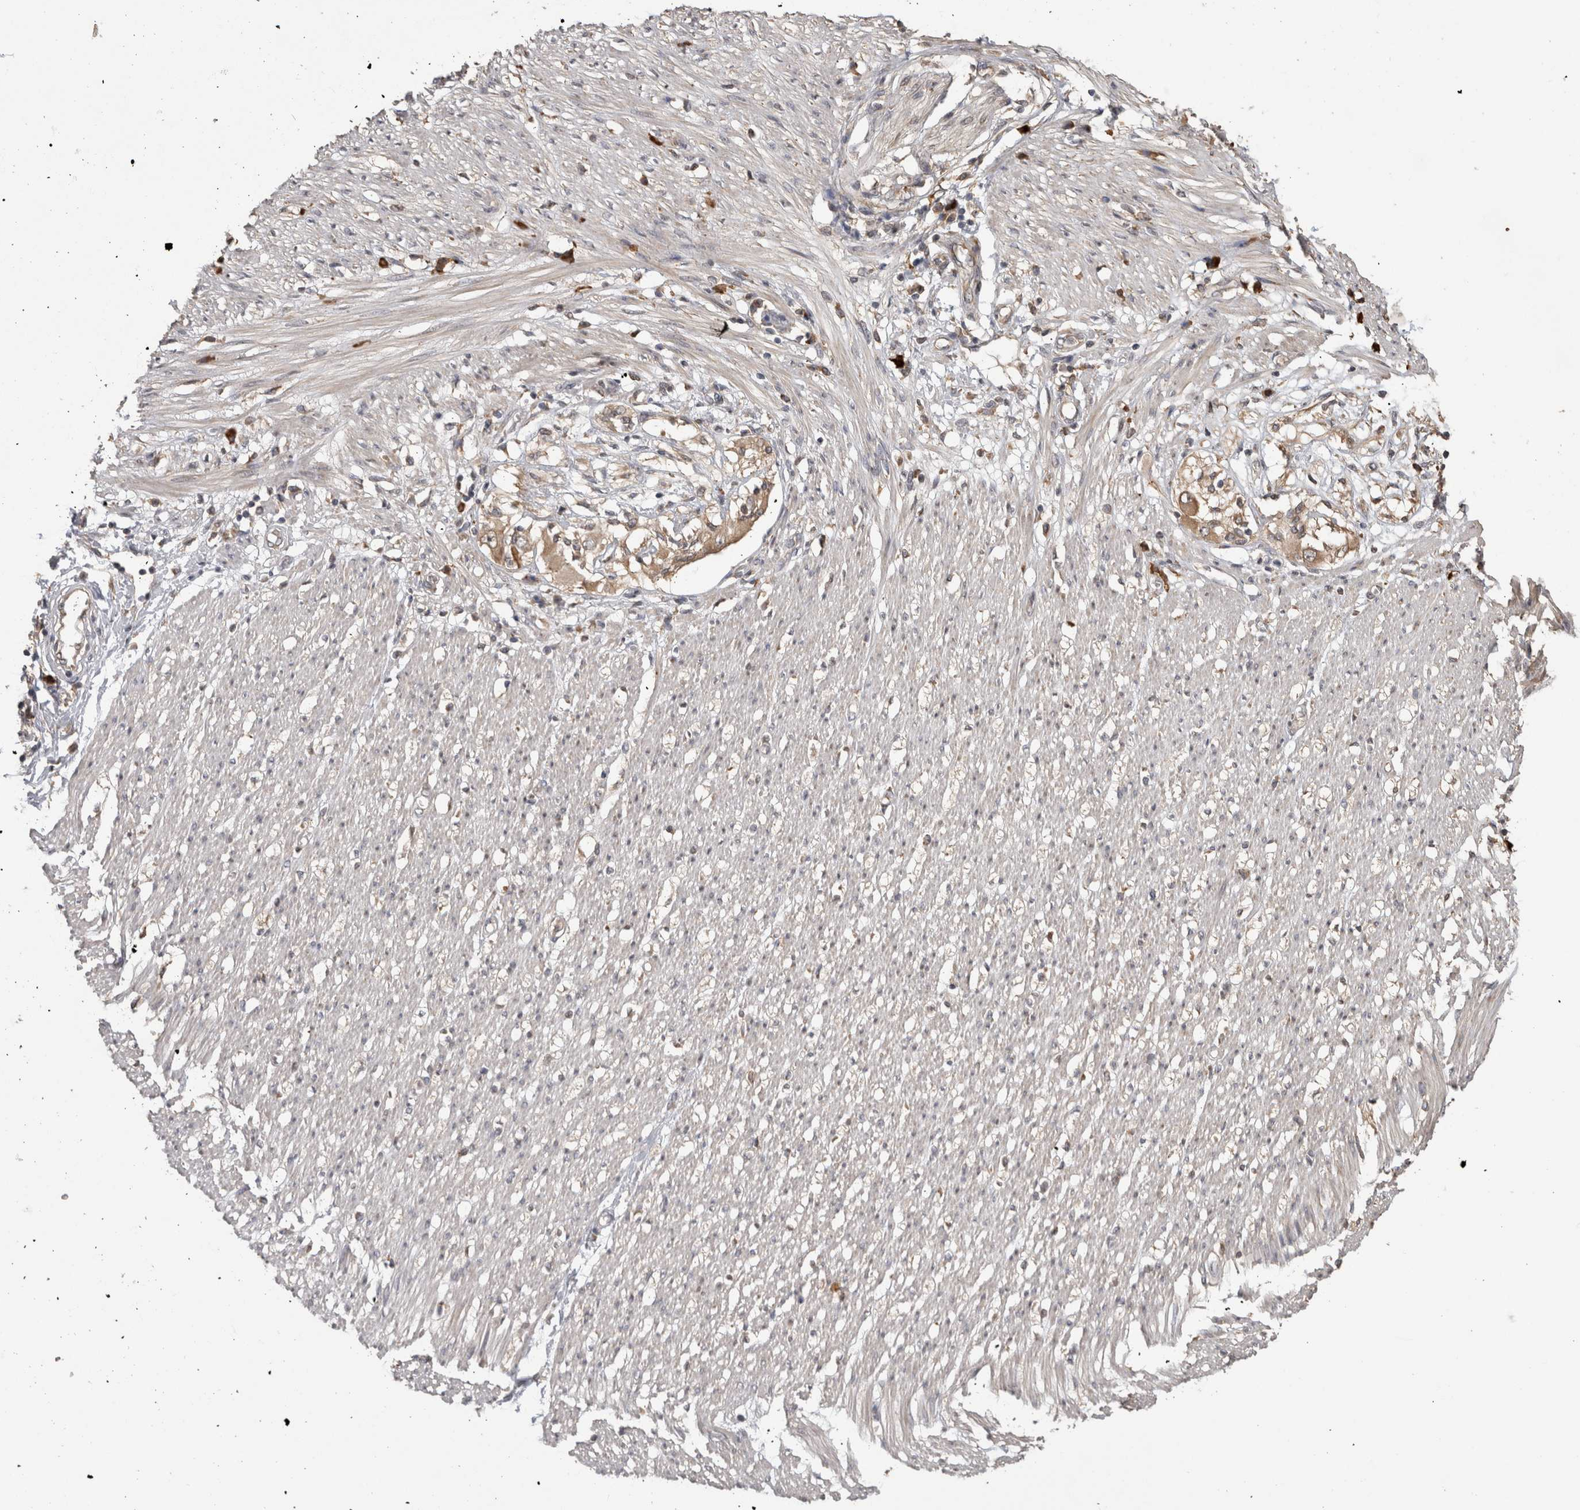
{"staining": {"intensity": "weak", "quantity": ">75%", "location": "cytoplasmic/membranous"}, "tissue": "soft tissue", "cell_type": "Fibroblasts", "image_type": "normal", "snomed": [{"axis": "morphology", "description": "Normal tissue, NOS"}, {"axis": "morphology", "description": "Adenocarcinoma, NOS"}, {"axis": "topography", "description": "Colon"}, {"axis": "topography", "description": "Peripheral nerve tissue"}], "caption": "Immunohistochemical staining of unremarkable soft tissue displays low levels of weak cytoplasmic/membranous positivity in about >75% of fibroblasts.", "gene": "TBCE", "patient": {"sex": "male", "age": 14}}